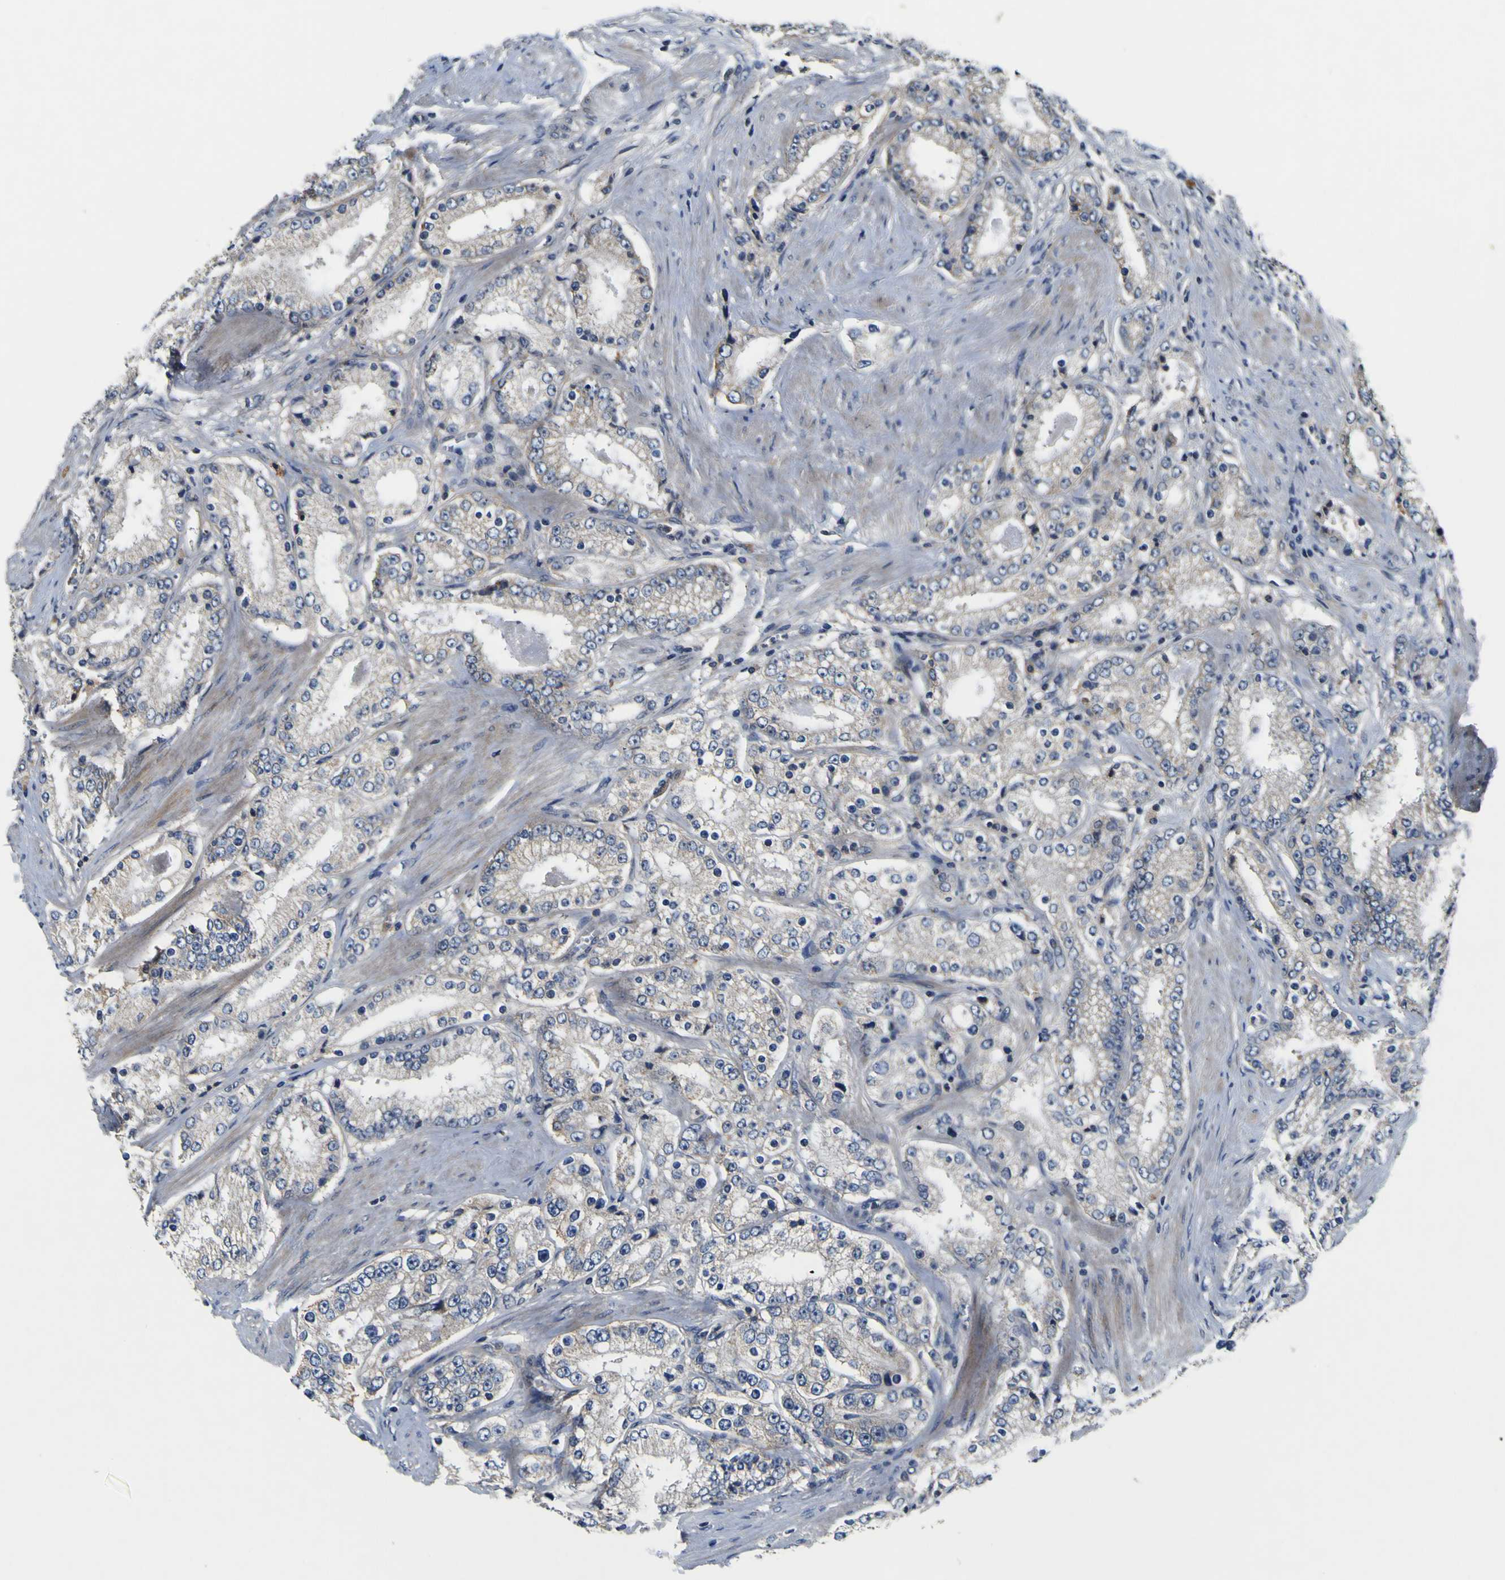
{"staining": {"intensity": "weak", "quantity": ">75%", "location": "cytoplasmic/membranous"}, "tissue": "prostate cancer", "cell_type": "Tumor cells", "image_type": "cancer", "snomed": [{"axis": "morphology", "description": "Adenocarcinoma, Low grade"}, {"axis": "topography", "description": "Prostate"}], "caption": "A histopathology image of prostate cancer stained for a protein reveals weak cytoplasmic/membranous brown staining in tumor cells.", "gene": "EPHB4", "patient": {"sex": "male", "age": 63}}